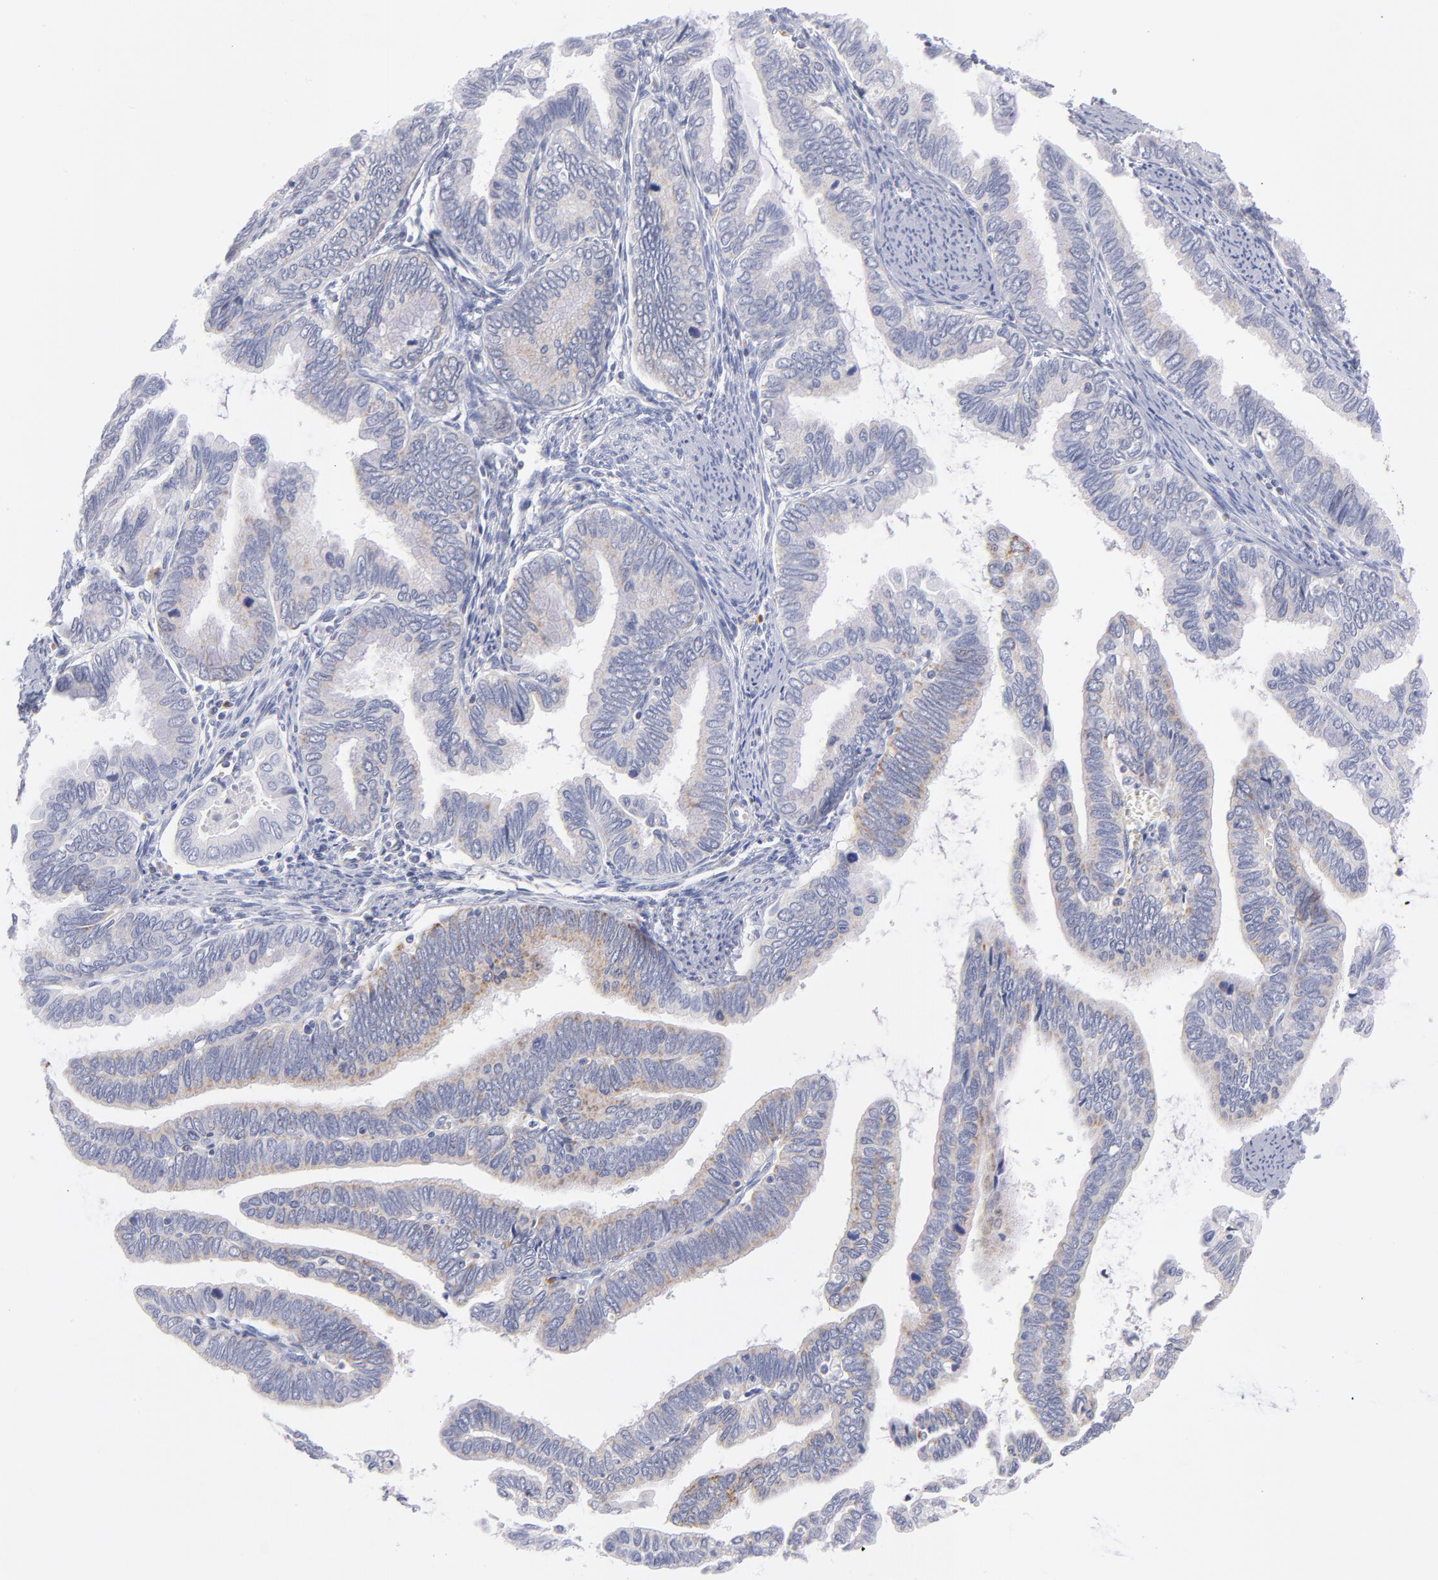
{"staining": {"intensity": "weak", "quantity": "<25%", "location": "cytoplasmic/membranous"}, "tissue": "cervical cancer", "cell_type": "Tumor cells", "image_type": "cancer", "snomed": [{"axis": "morphology", "description": "Adenocarcinoma, NOS"}, {"axis": "topography", "description": "Cervix"}], "caption": "Immunohistochemistry (IHC) micrograph of cervical cancer stained for a protein (brown), which reveals no staining in tumor cells.", "gene": "MTHFD2", "patient": {"sex": "female", "age": 49}}